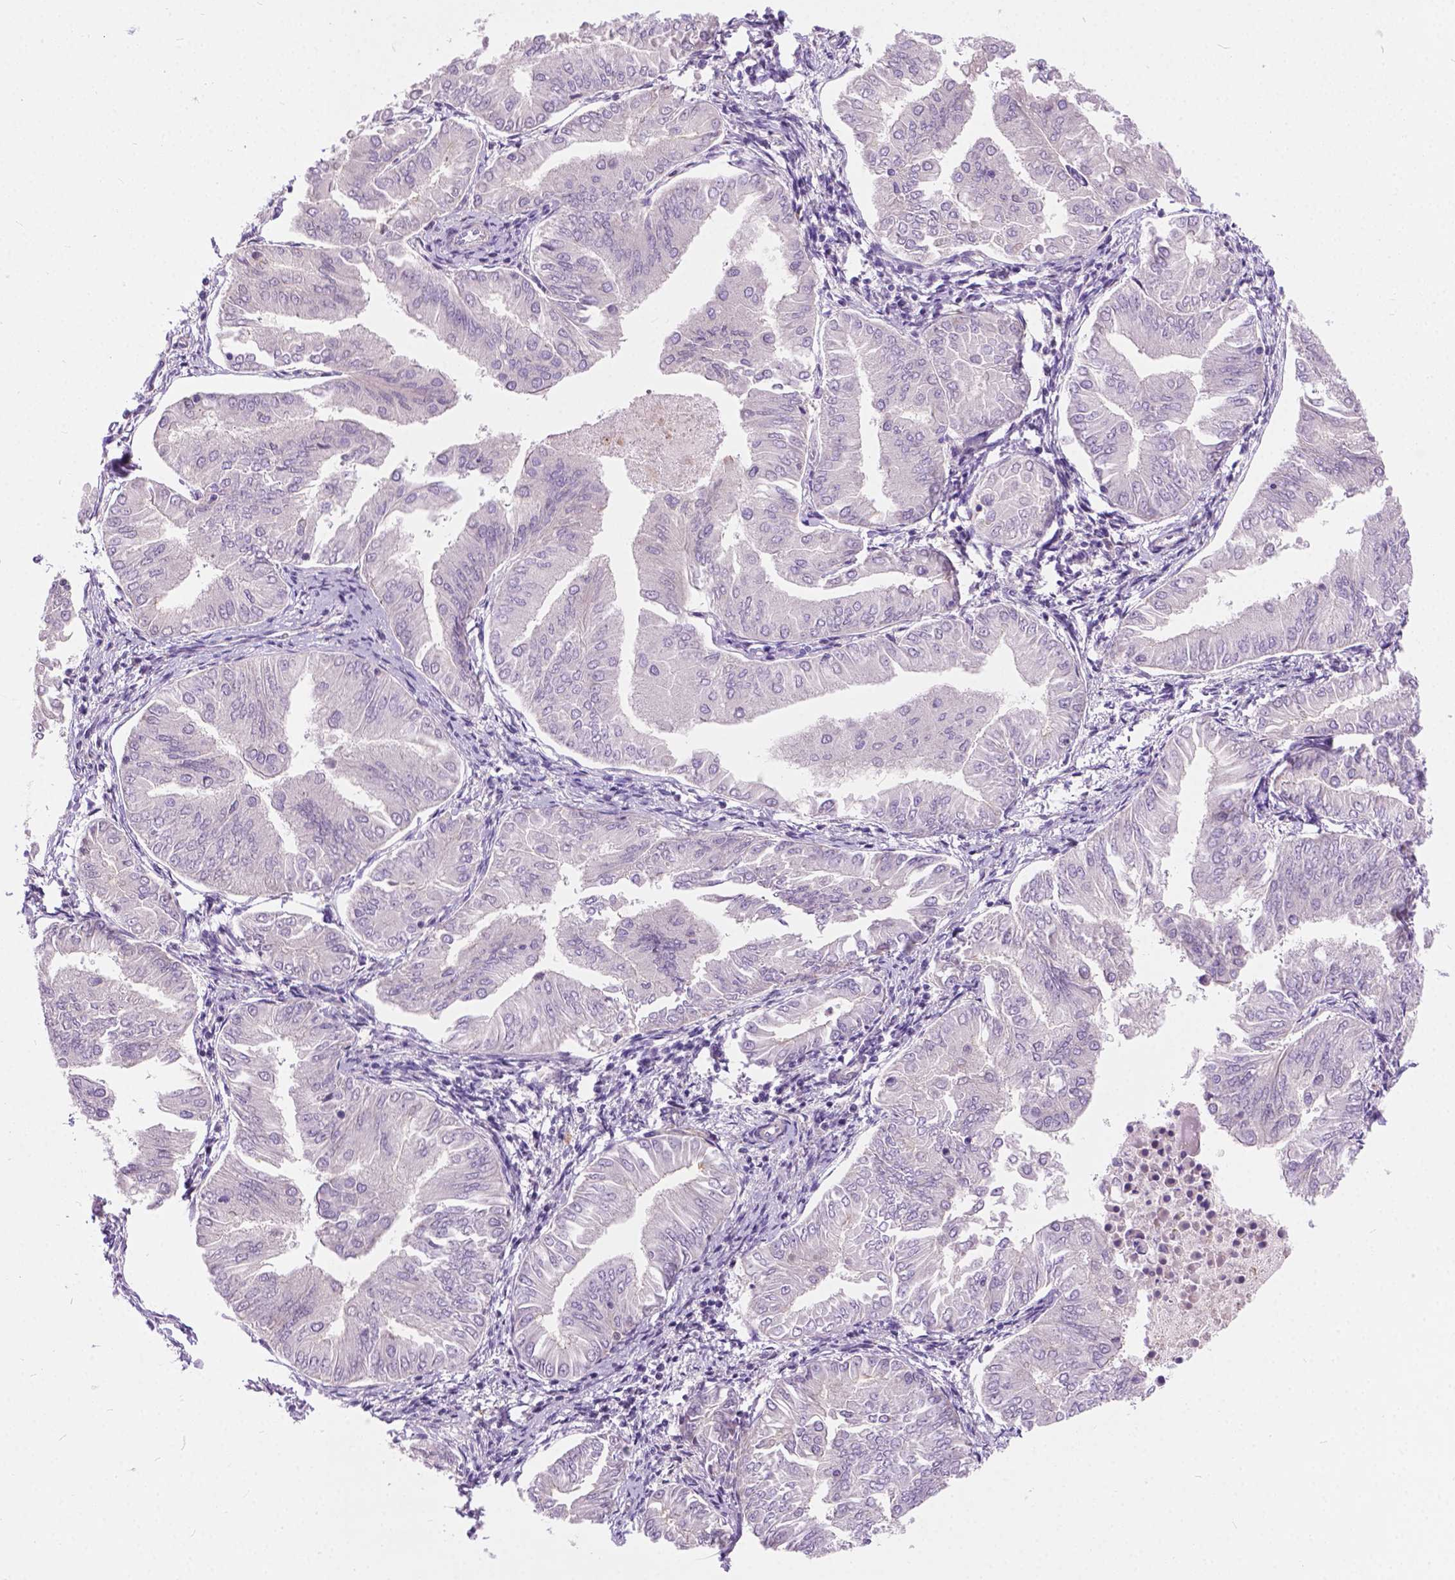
{"staining": {"intensity": "negative", "quantity": "none", "location": "none"}, "tissue": "endometrial cancer", "cell_type": "Tumor cells", "image_type": "cancer", "snomed": [{"axis": "morphology", "description": "Adenocarcinoma, NOS"}, {"axis": "topography", "description": "Endometrium"}], "caption": "Immunohistochemical staining of human endometrial cancer reveals no significant staining in tumor cells. Nuclei are stained in blue.", "gene": "ARMS2", "patient": {"sex": "female", "age": 53}}